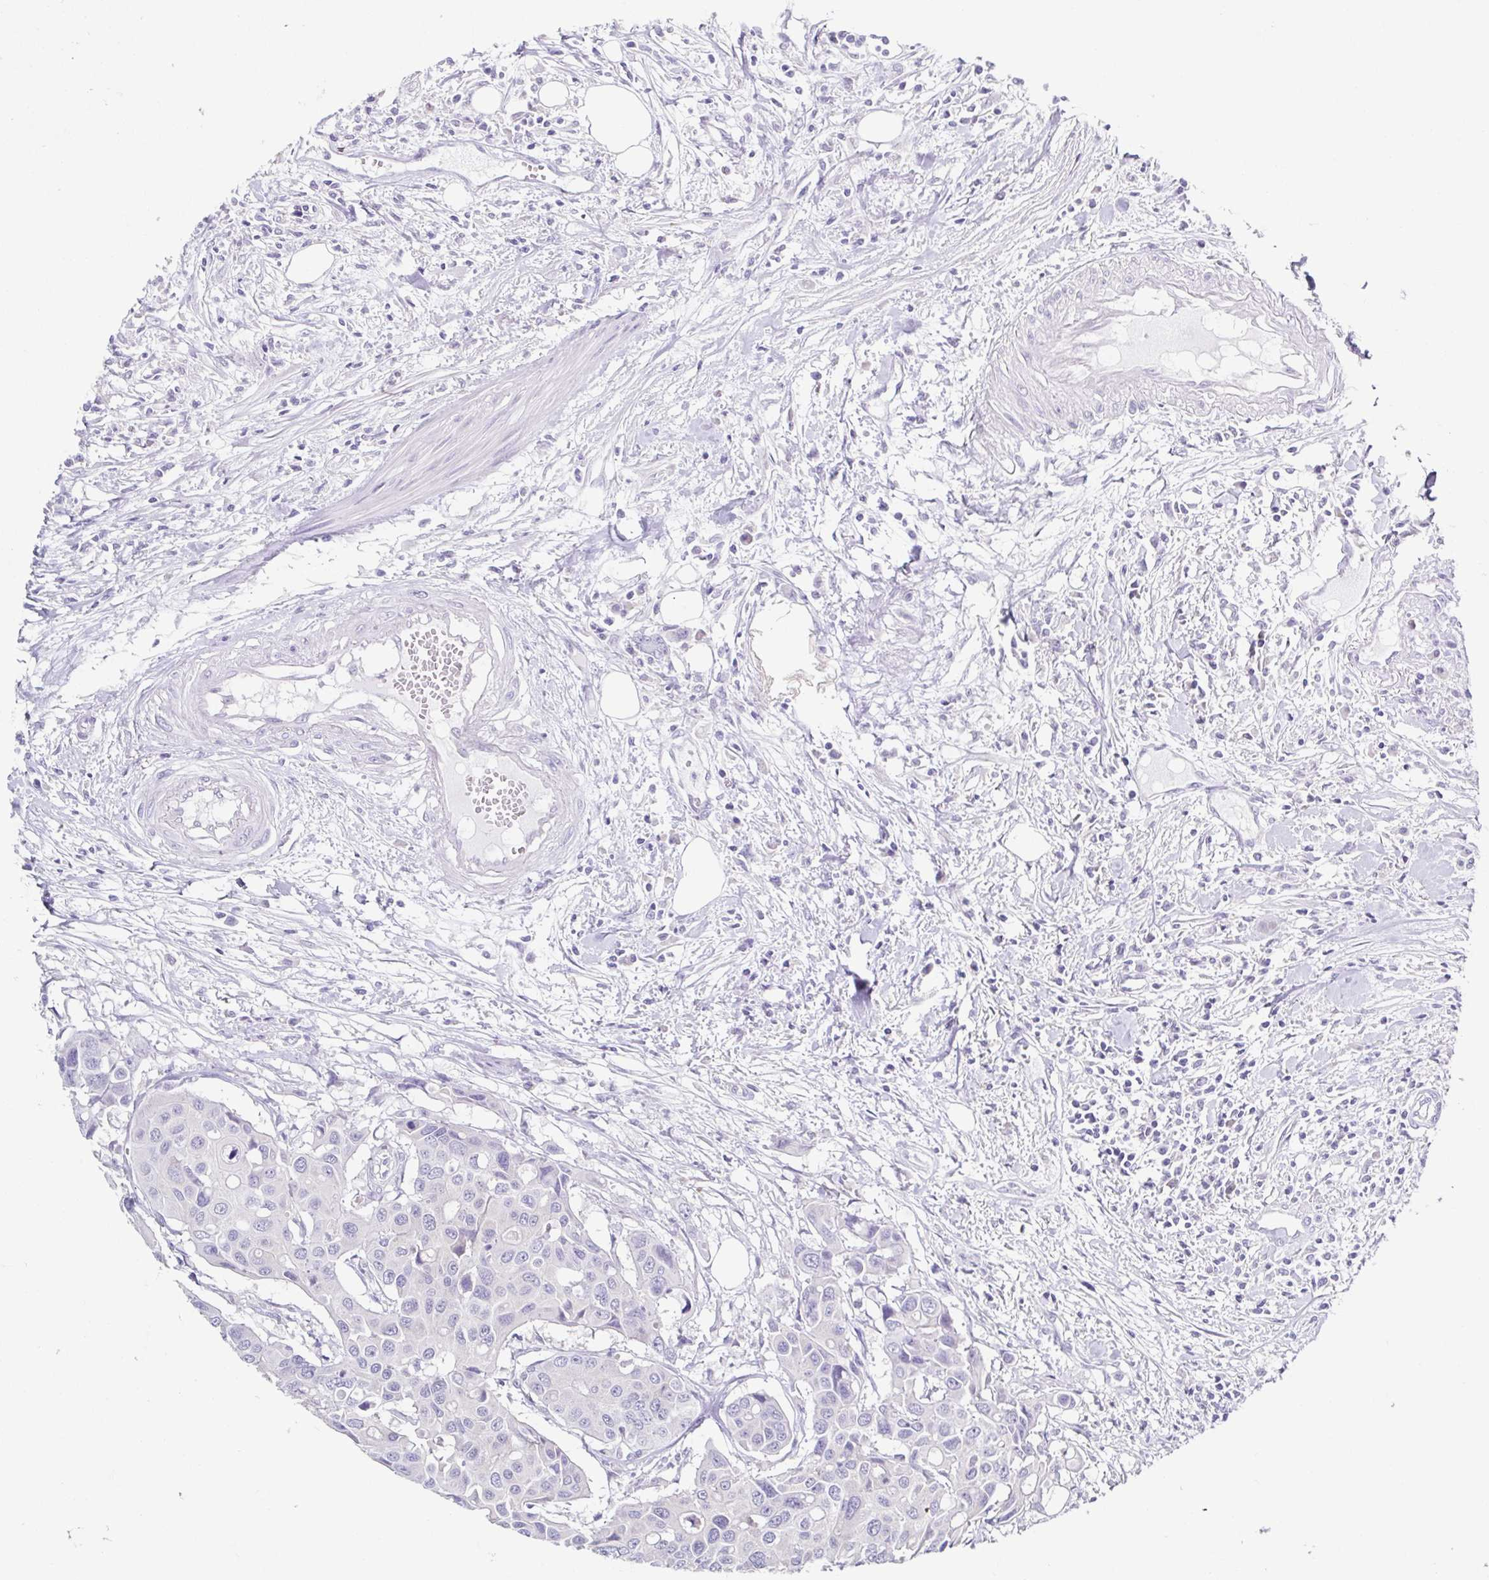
{"staining": {"intensity": "negative", "quantity": "none", "location": "none"}, "tissue": "colorectal cancer", "cell_type": "Tumor cells", "image_type": "cancer", "snomed": [{"axis": "morphology", "description": "Adenocarcinoma, NOS"}, {"axis": "topography", "description": "Colon"}], "caption": "This is a micrograph of IHC staining of colorectal cancer (adenocarcinoma), which shows no staining in tumor cells.", "gene": "RDH11", "patient": {"sex": "male", "age": 77}}